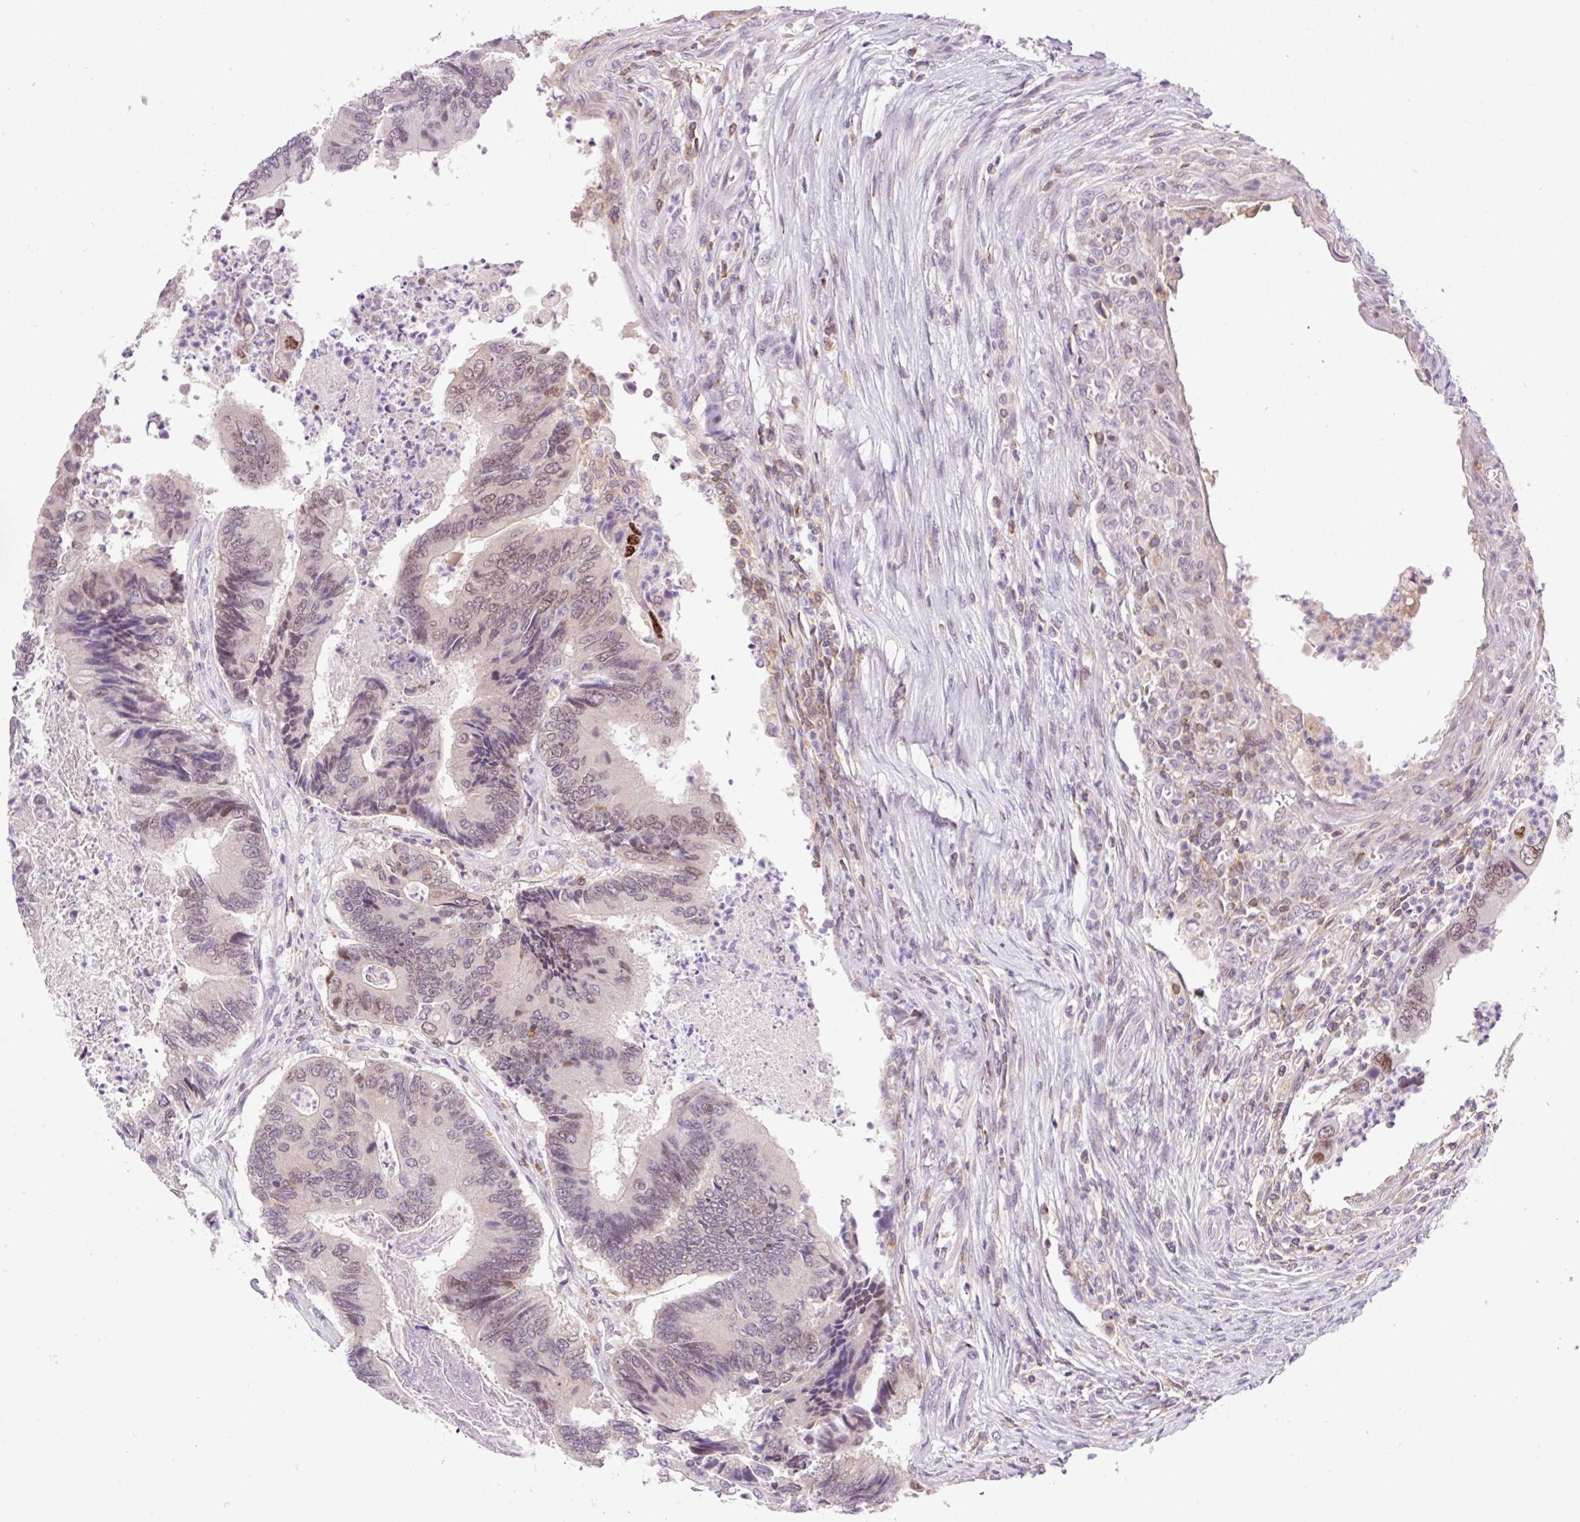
{"staining": {"intensity": "moderate", "quantity": "25%-75%", "location": "nuclear"}, "tissue": "colorectal cancer", "cell_type": "Tumor cells", "image_type": "cancer", "snomed": [{"axis": "morphology", "description": "Adenocarcinoma, NOS"}, {"axis": "topography", "description": "Colon"}], "caption": "An immunohistochemistry (IHC) histopathology image of tumor tissue is shown. Protein staining in brown highlights moderate nuclear positivity in colorectal cancer within tumor cells.", "gene": "CARD11", "patient": {"sex": "female", "age": 67}}